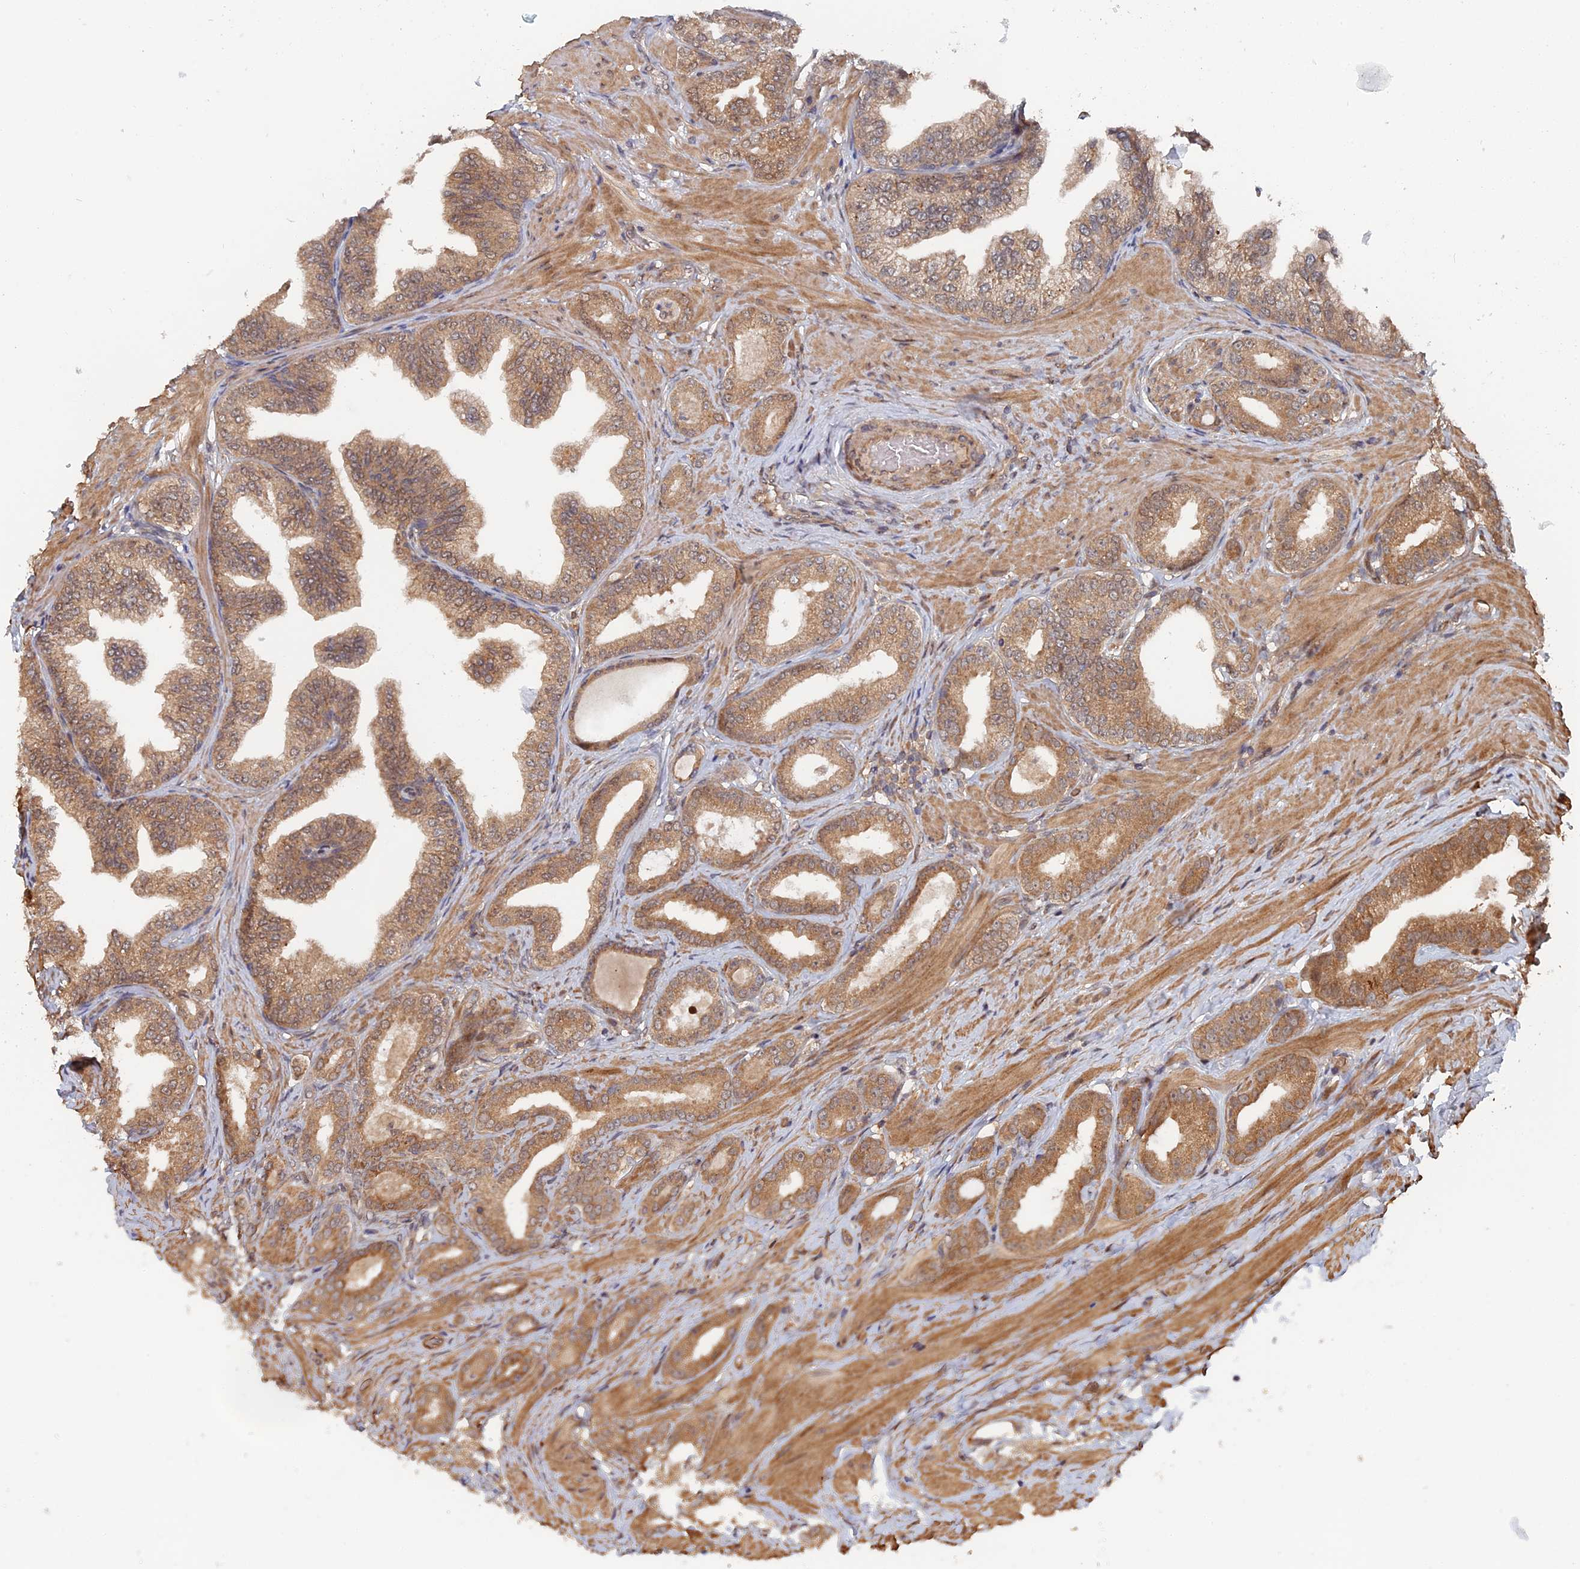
{"staining": {"intensity": "moderate", "quantity": ">75%", "location": "cytoplasmic/membranous"}, "tissue": "prostate cancer", "cell_type": "Tumor cells", "image_type": "cancer", "snomed": [{"axis": "morphology", "description": "Adenocarcinoma, Low grade"}, {"axis": "topography", "description": "Prostate"}], "caption": "The micrograph displays immunohistochemical staining of prostate adenocarcinoma (low-grade). There is moderate cytoplasmic/membranous expression is present in about >75% of tumor cells.", "gene": "ELOVL6", "patient": {"sex": "male", "age": 63}}